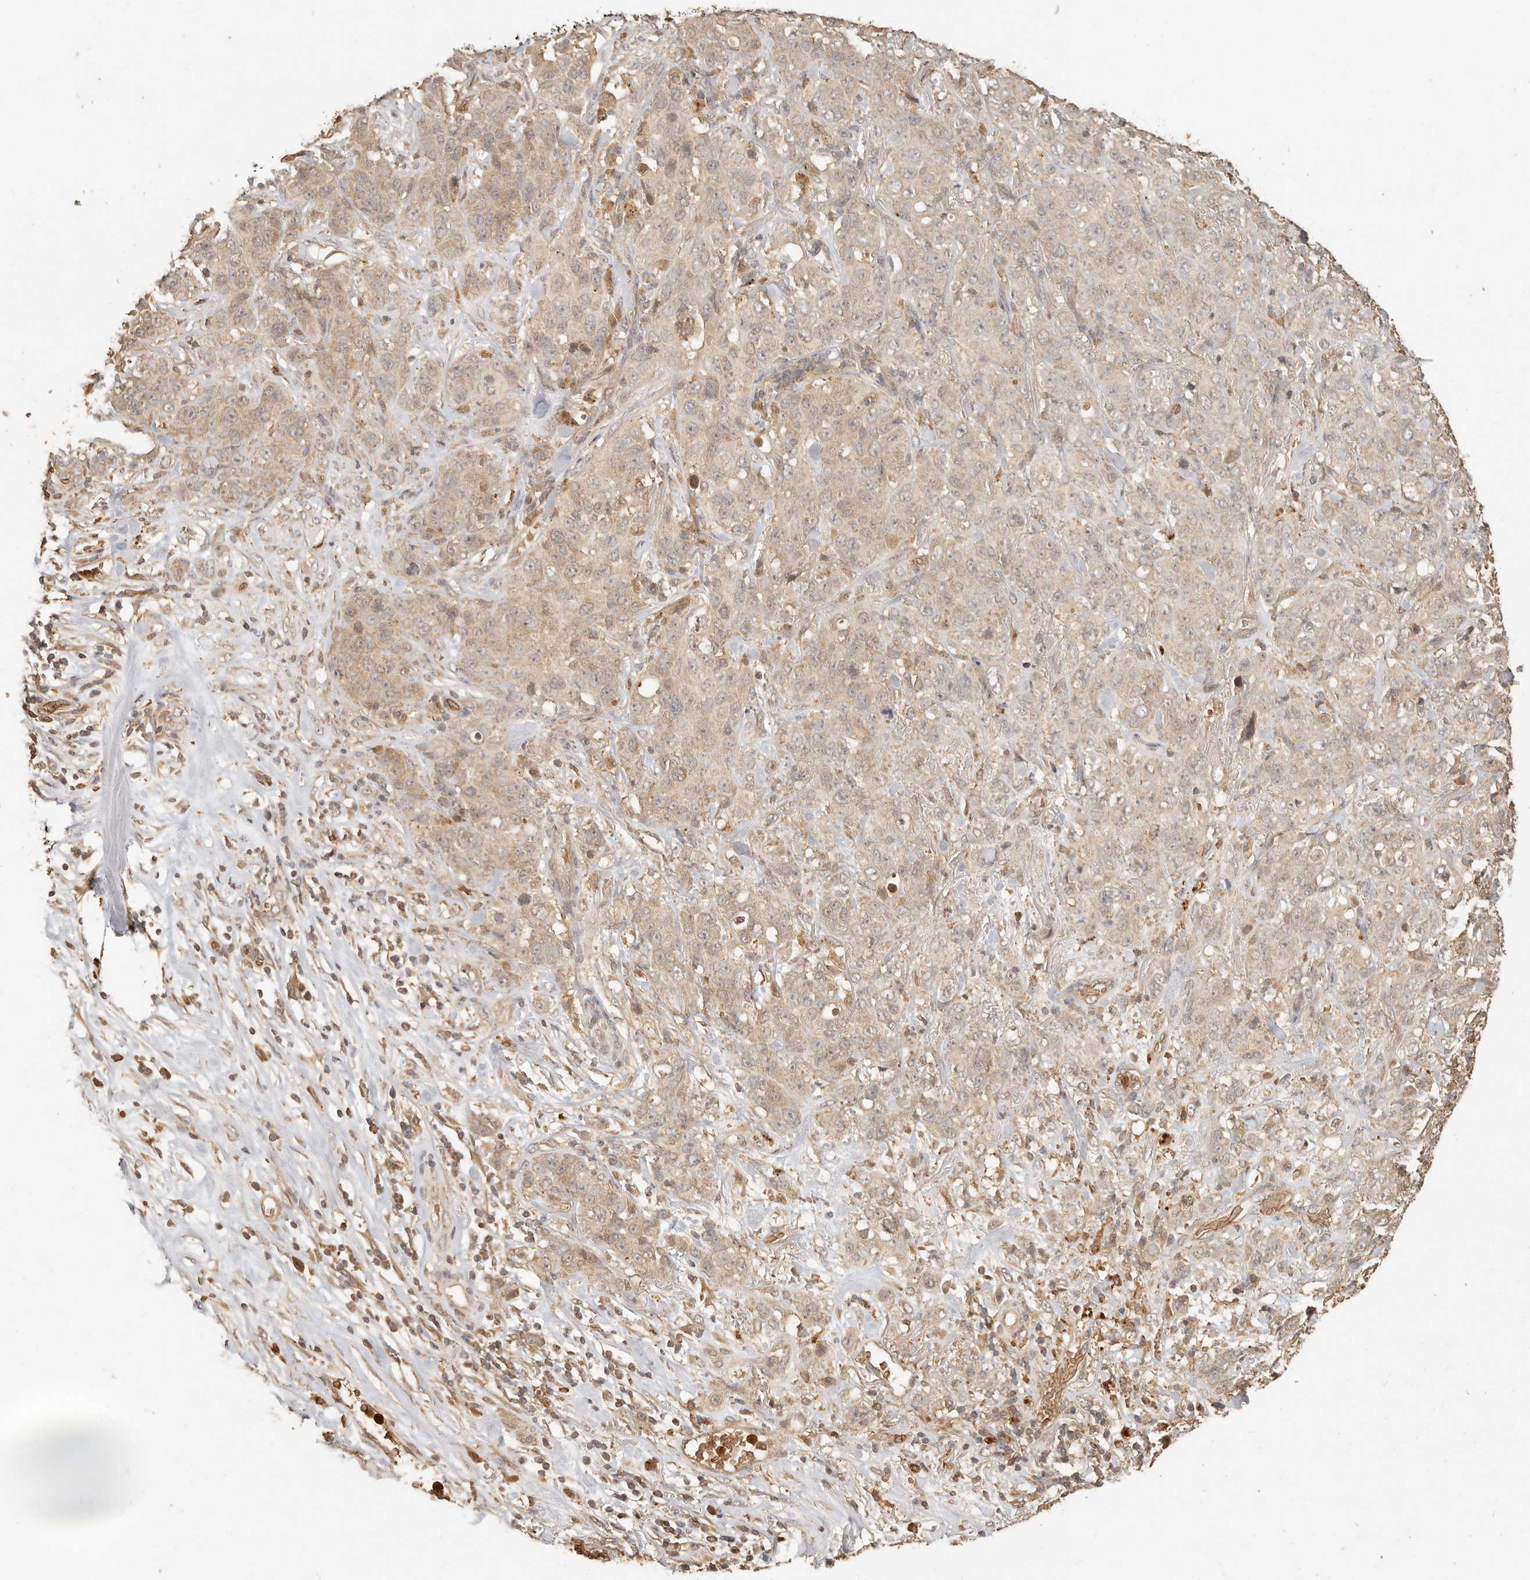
{"staining": {"intensity": "weak", "quantity": ">75%", "location": "cytoplasmic/membranous"}, "tissue": "stomach cancer", "cell_type": "Tumor cells", "image_type": "cancer", "snomed": [{"axis": "morphology", "description": "Adenocarcinoma, NOS"}, {"axis": "topography", "description": "Stomach"}], "caption": "IHC photomicrograph of human stomach adenocarcinoma stained for a protein (brown), which exhibits low levels of weak cytoplasmic/membranous staining in approximately >75% of tumor cells.", "gene": "INTS11", "patient": {"sex": "male", "age": 48}}